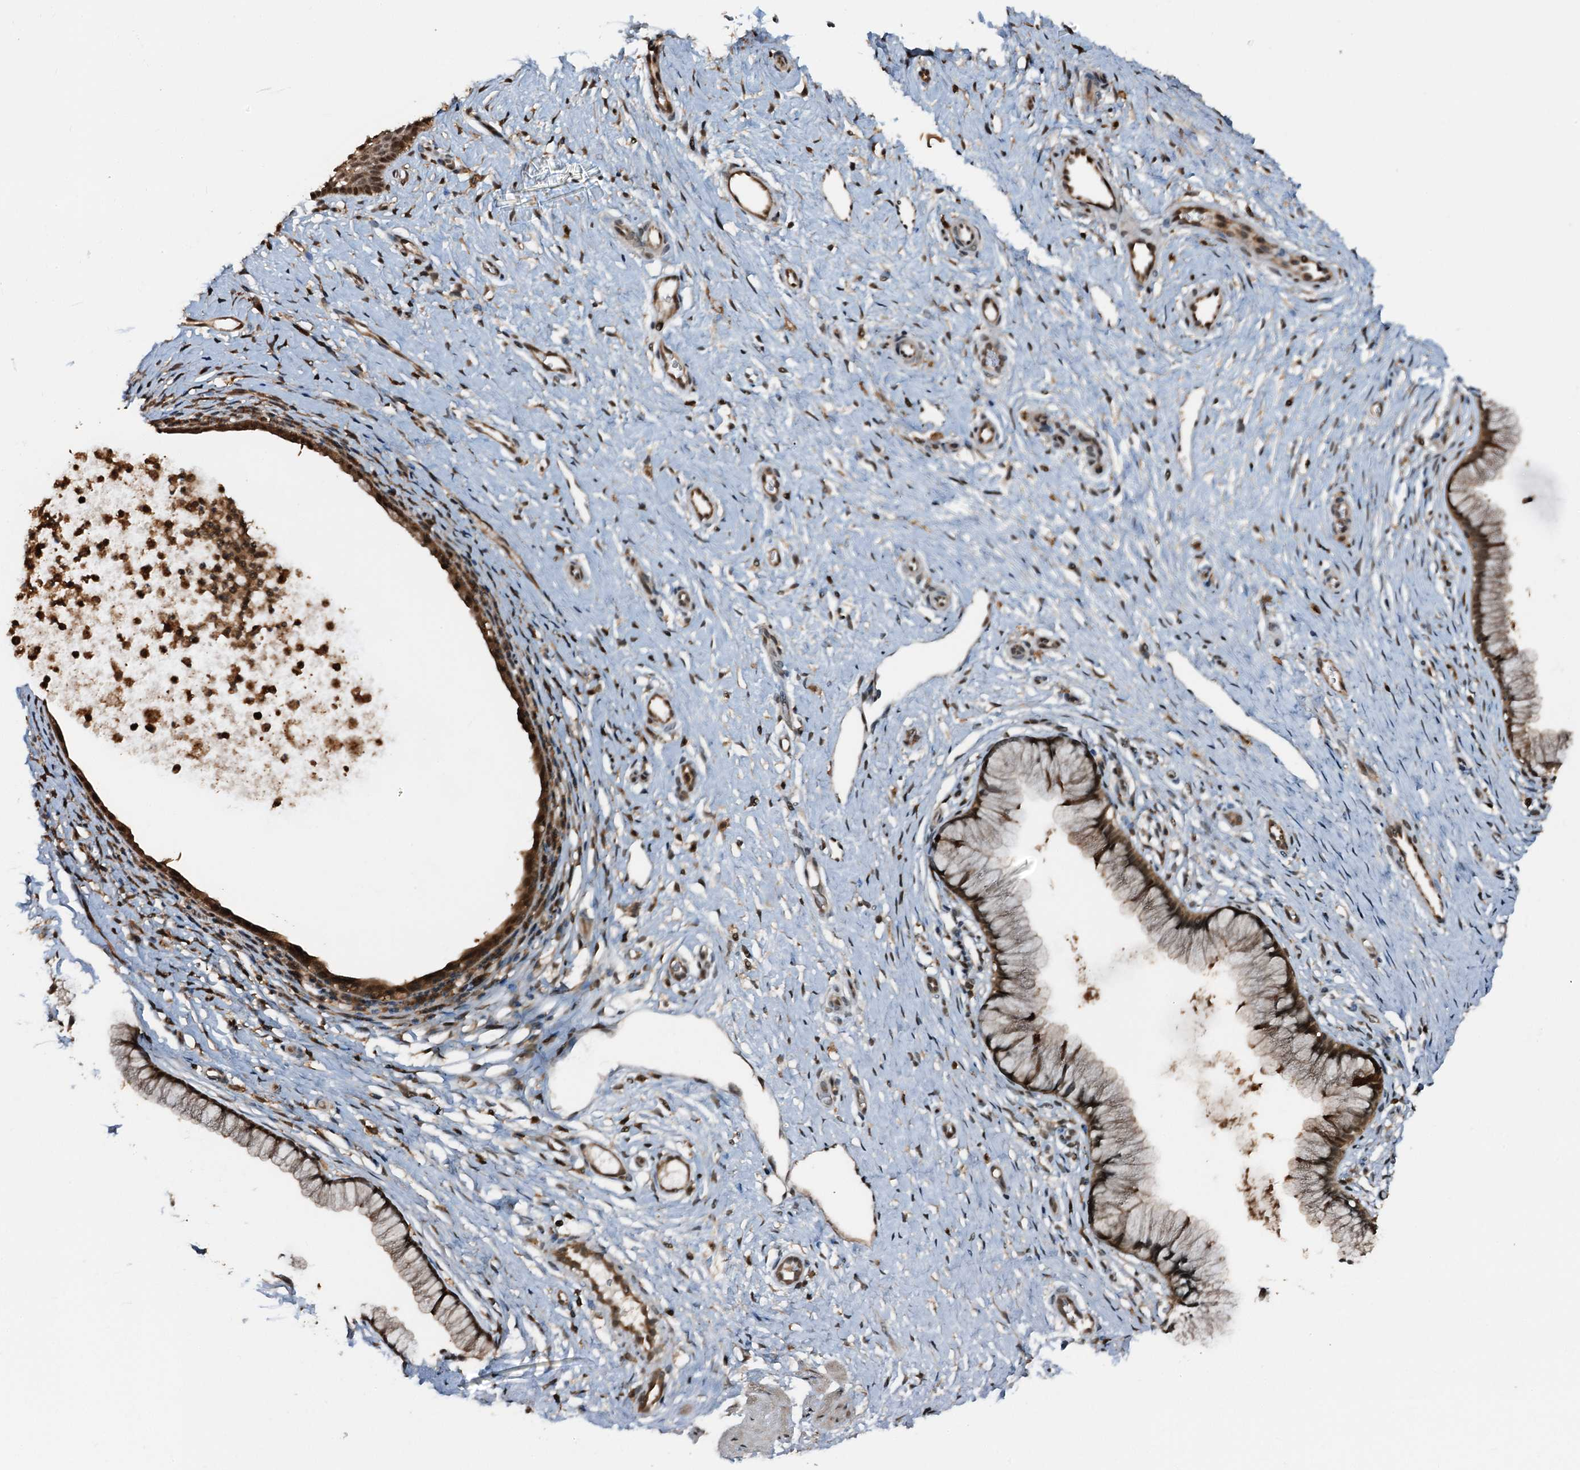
{"staining": {"intensity": "moderate", "quantity": ">75%", "location": "cytoplasmic/membranous,nuclear"}, "tissue": "cervix", "cell_type": "Glandular cells", "image_type": "normal", "snomed": [{"axis": "morphology", "description": "Normal tissue, NOS"}, {"axis": "topography", "description": "Cervix"}], "caption": "Protein expression analysis of benign human cervix reveals moderate cytoplasmic/membranous,nuclear positivity in approximately >75% of glandular cells. (DAB = brown stain, brightfield microscopy at high magnification).", "gene": "ZNF609", "patient": {"sex": "female", "age": 36}}